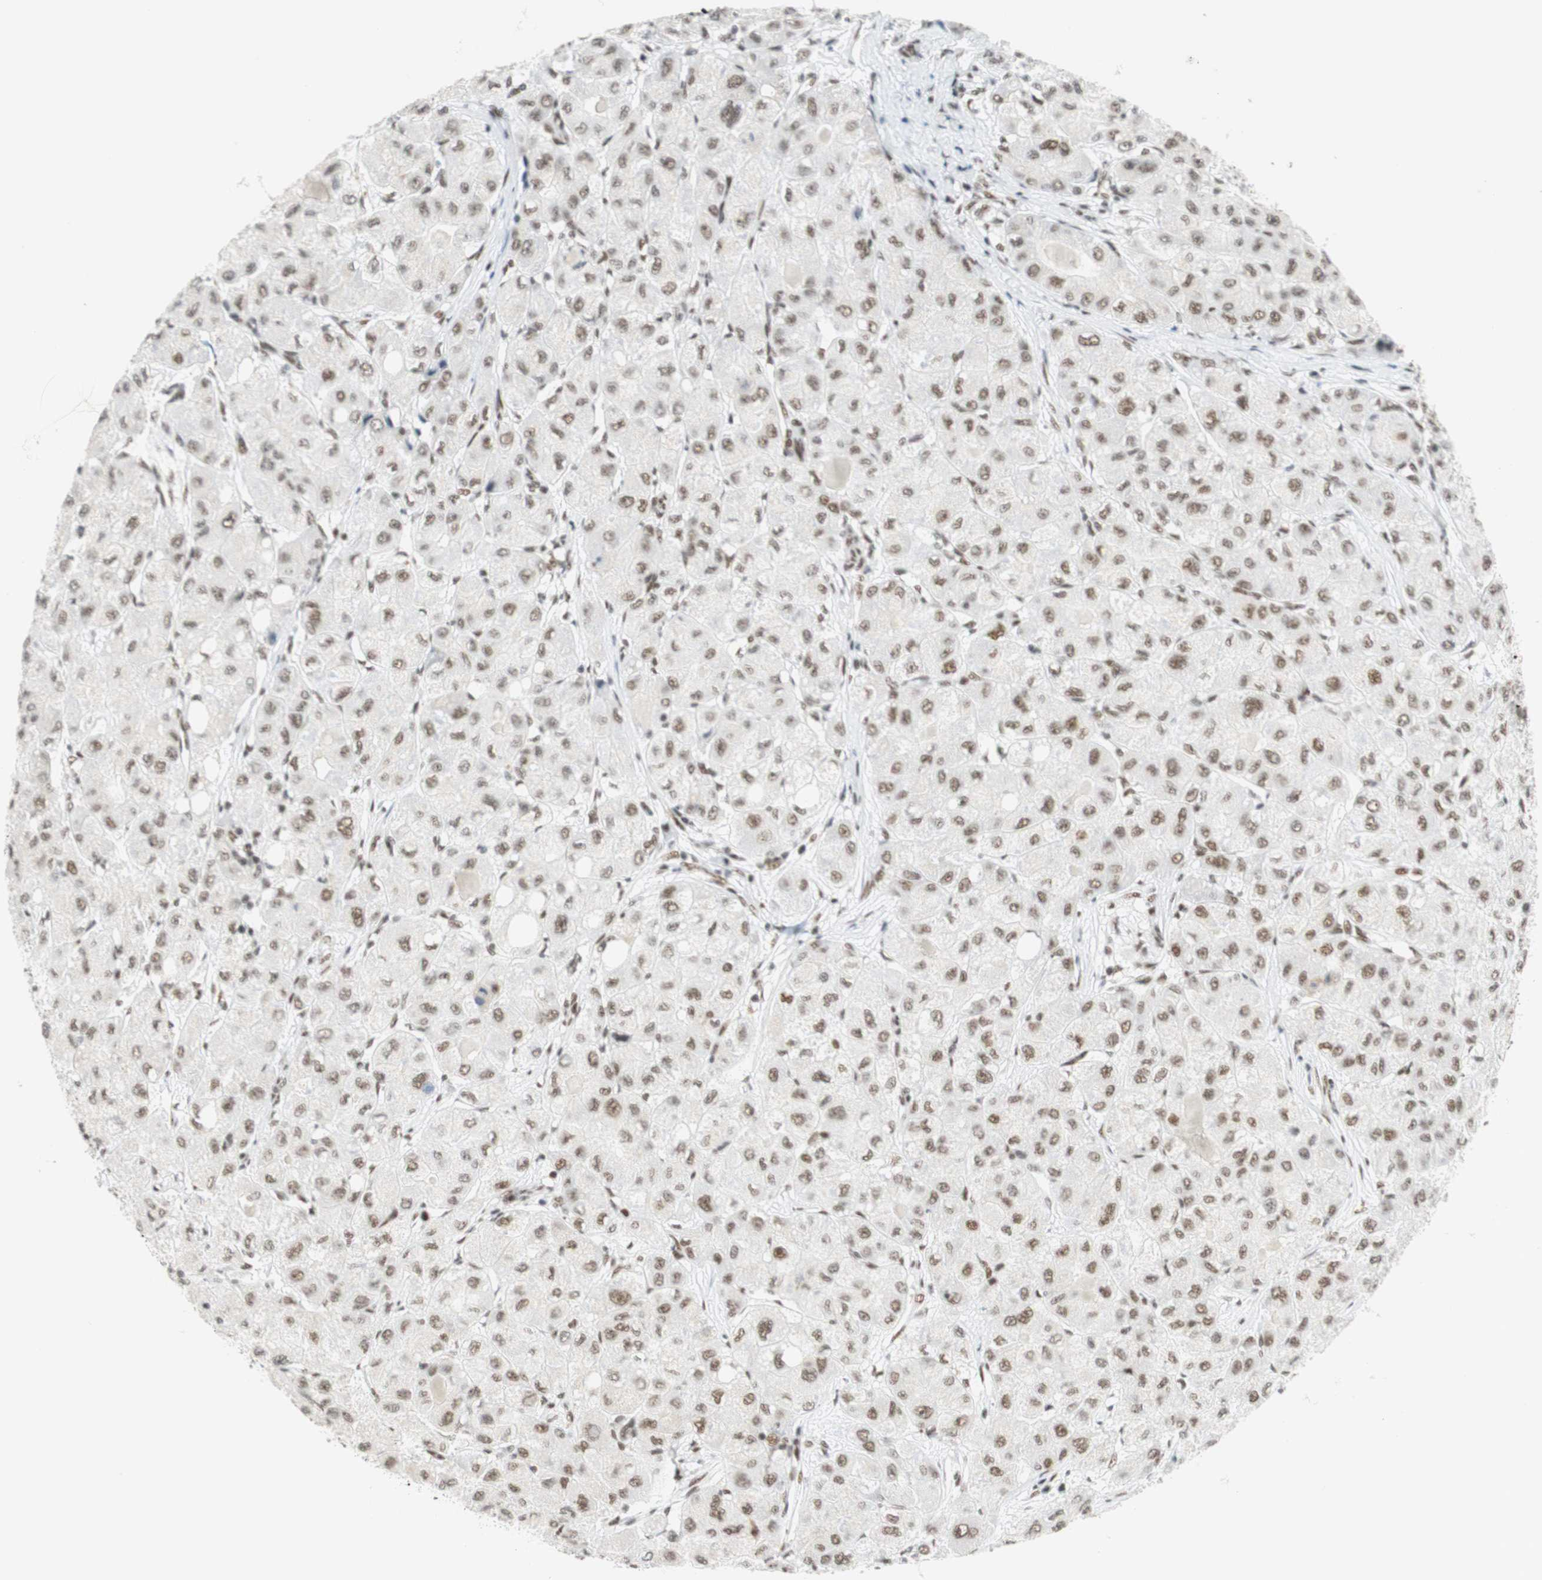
{"staining": {"intensity": "moderate", "quantity": "25%-75%", "location": "nuclear"}, "tissue": "liver cancer", "cell_type": "Tumor cells", "image_type": "cancer", "snomed": [{"axis": "morphology", "description": "Carcinoma, Hepatocellular, NOS"}, {"axis": "topography", "description": "Liver"}], "caption": "The image displays a brown stain indicating the presence of a protein in the nuclear of tumor cells in liver cancer (hepatocellular carcinoma). The protein of interest is stained brown, and the nuclei are stained in blue (DAB (3,3'-diaminobenzidine) IHC with brightfield microscopy, high magnification).", "gene": "RNF20", "patient": {"sex": "male", "age": 80}}